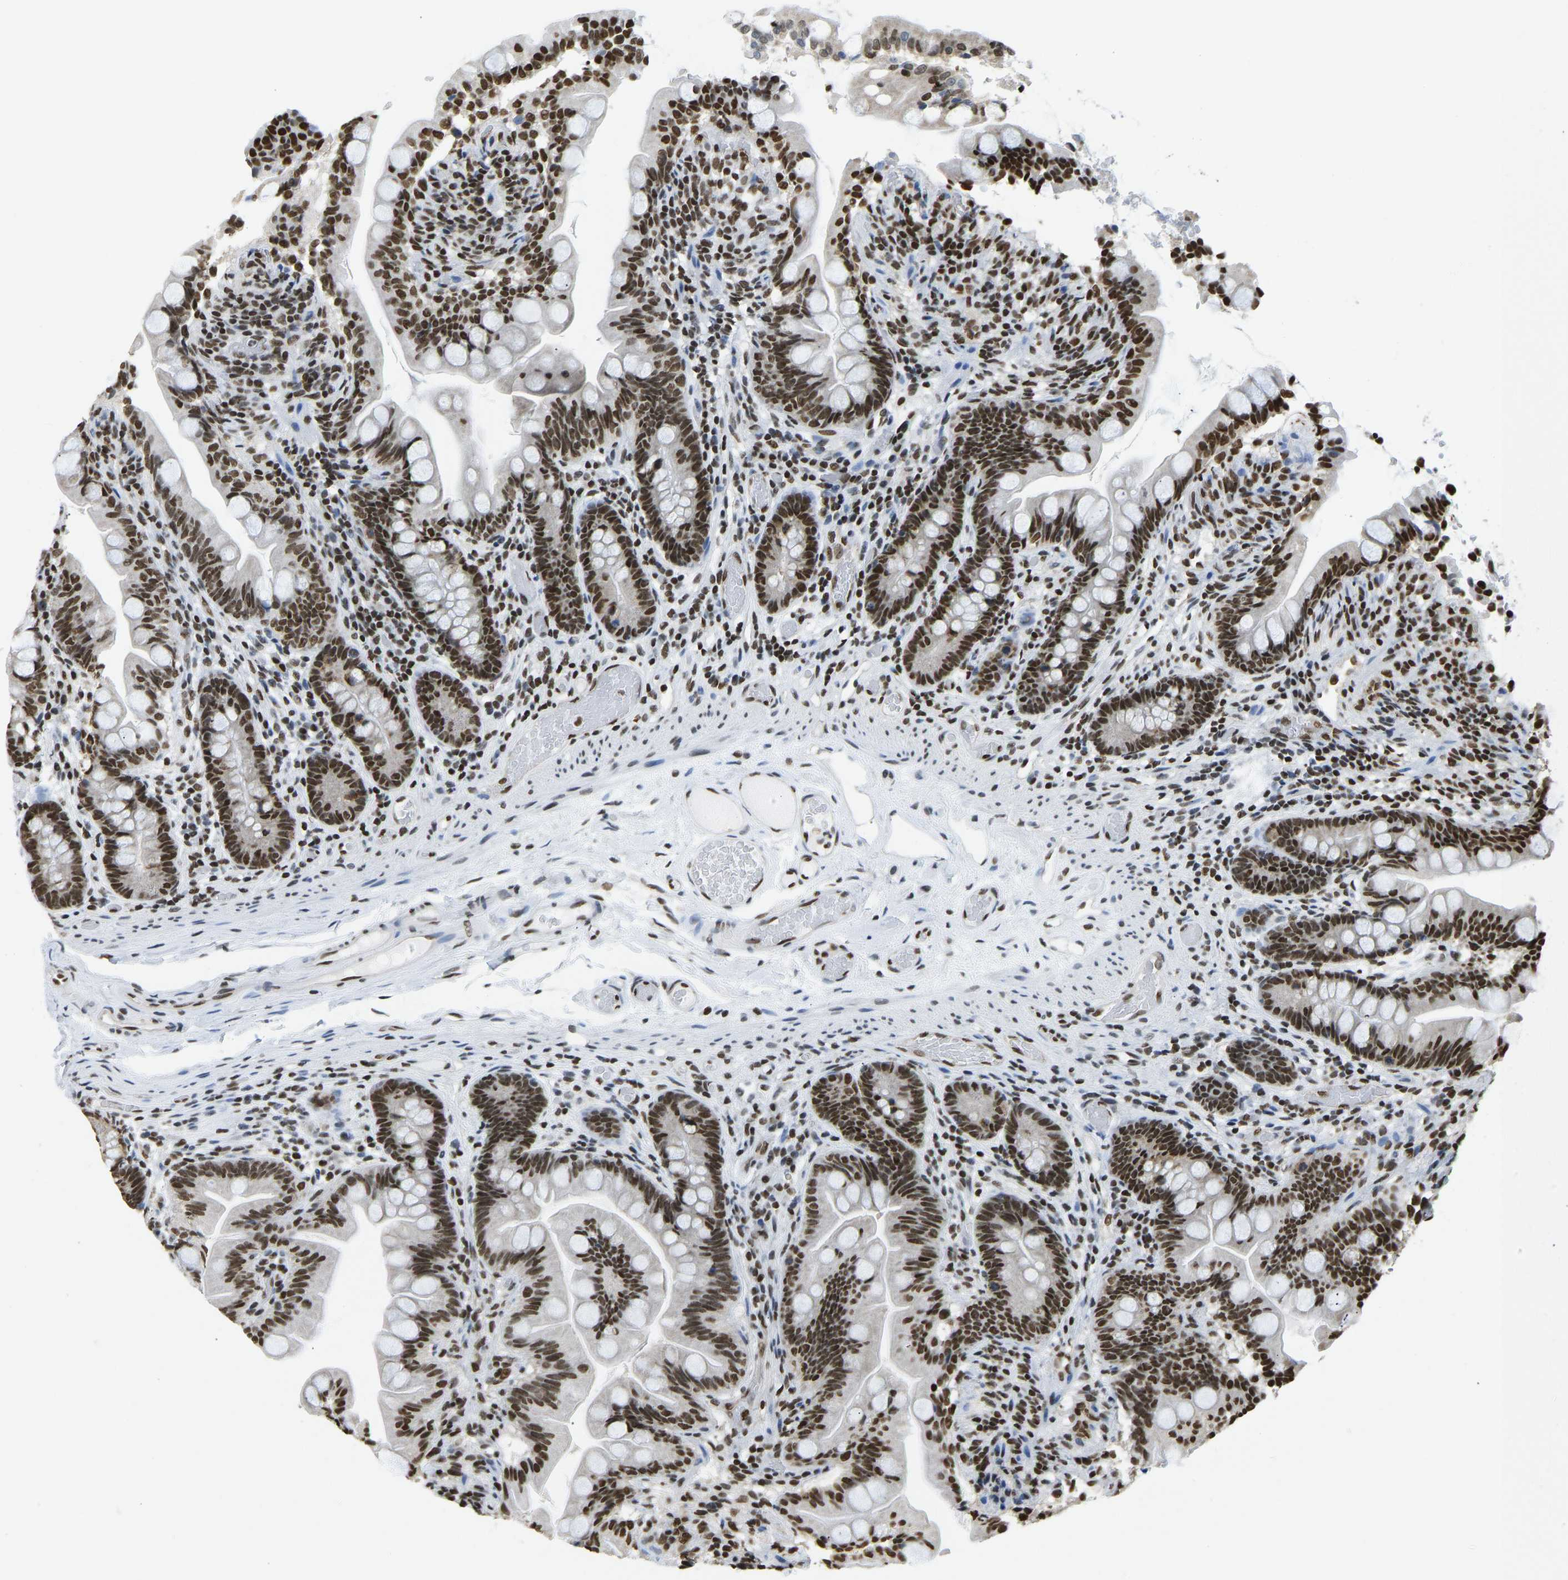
{"staining": {"intensity": "strong", "quantity": ">75%", "location": "nuclear"}, "tissue": "small intestine", "cell_type": "Glandular cells", "image_type": "normal", "snomed": [{"axis": "morphology", "description": "Normal tissue, NOS"}, {"axis": "topography", "description": "Small intestine"}], "caption": "A histopathology image of small intestine stained for a protein shows strong nuclear brown staining in glandular cells.", "gene": "ZSCAN20", "patient": {"sex": "female", "age": 56}}